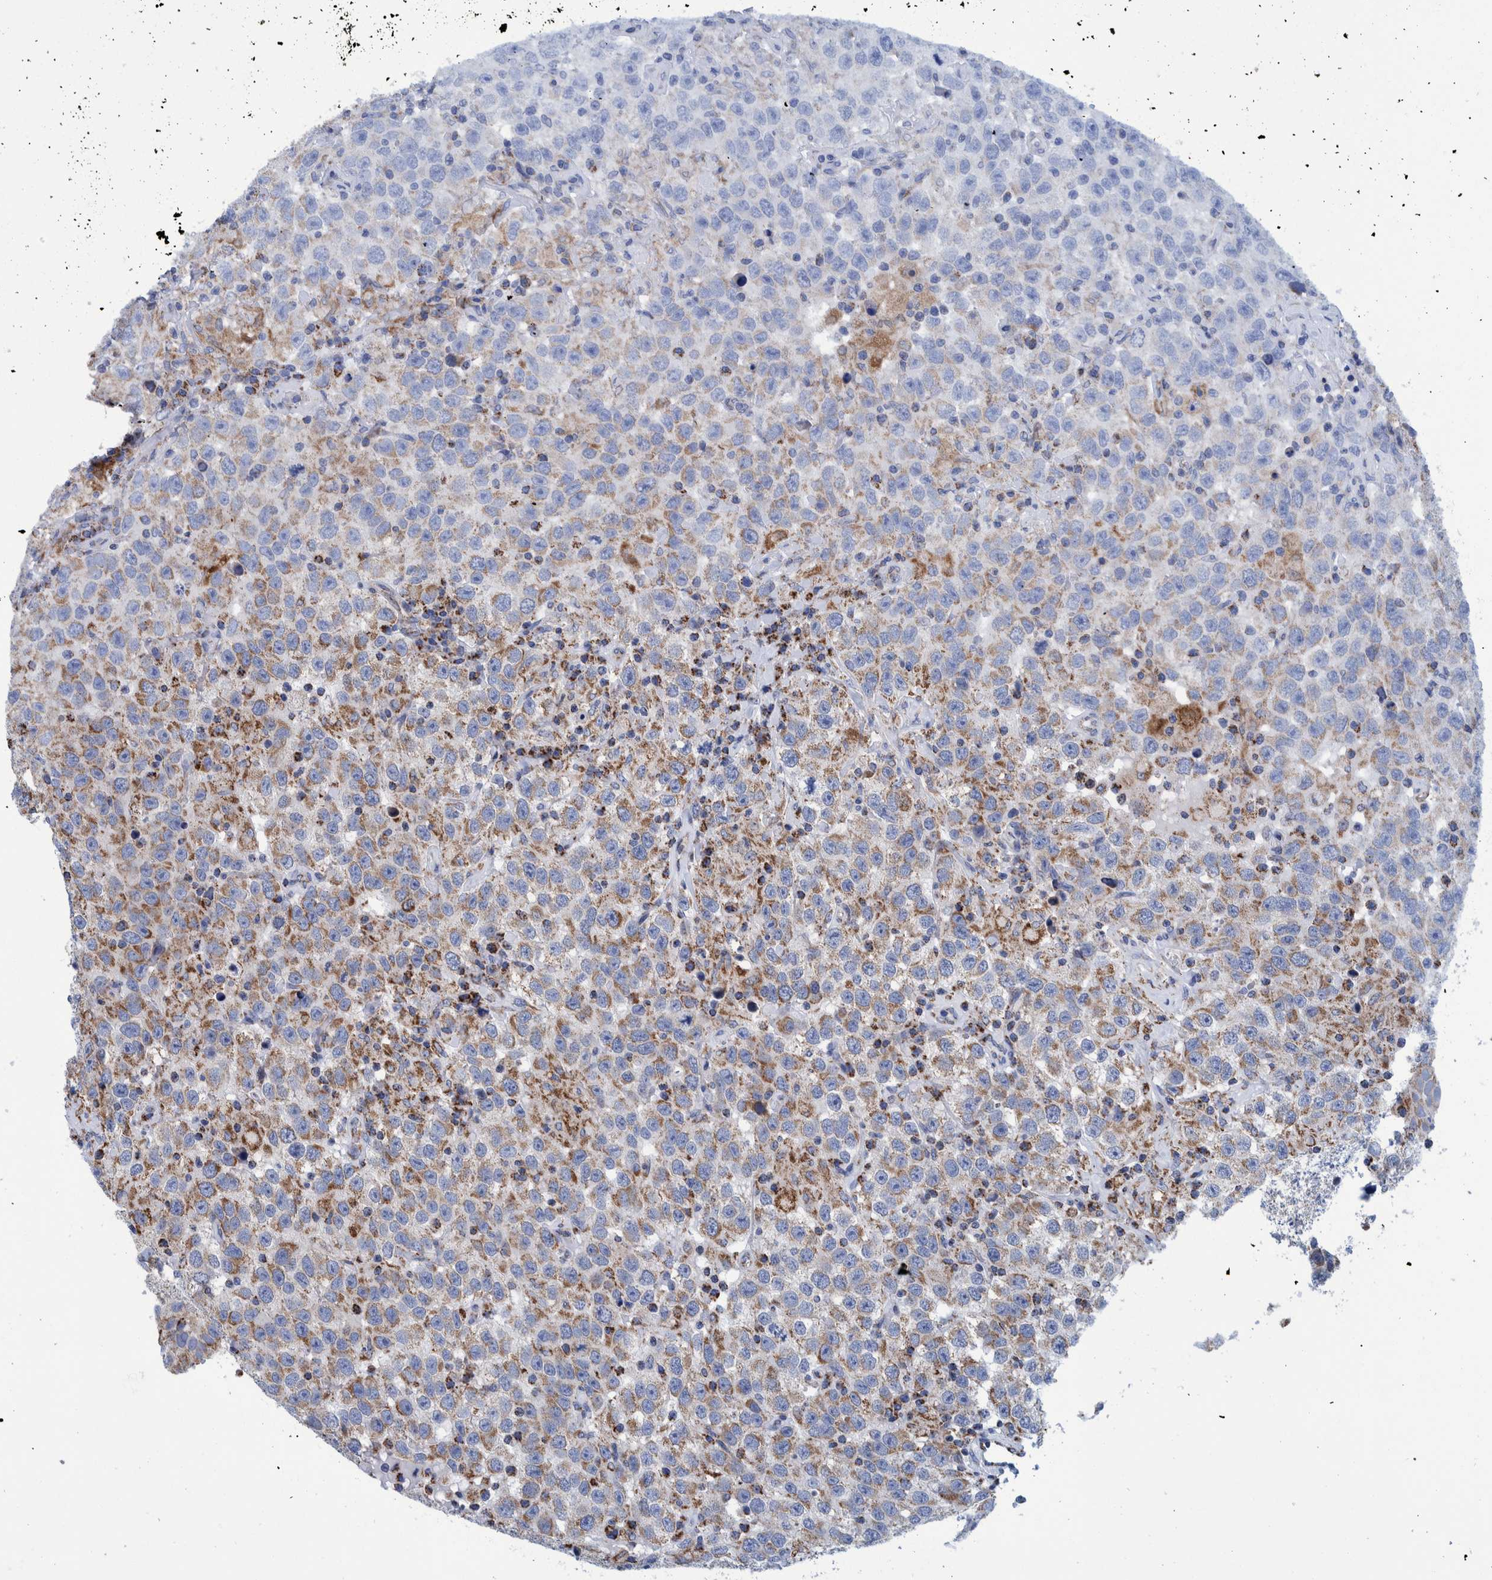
{"staining": {"intensity": "moderate", "quantity": "25%-75%", "location": "cytoplasmic/membranous"}, "tissue": "testis cancer", "cell_type": "Tumor cells", "image_type": "cancer", "snomed": [{"axis": "morphology", "description": "Seminoma, NOS"}, {"axis": "topography", "description": "Testis"}], "caption": "Immunohistochemical staining of human testis cancer (seminoma) reveals medium levels of moderate cytoplasmic/membranous positivity in about 25%-75% of tumor cells. (Brightfield microscopy of DAB IHC at high magnification).", "gene": "BZW2", "patient": {"sex": "male", "age": 41}}